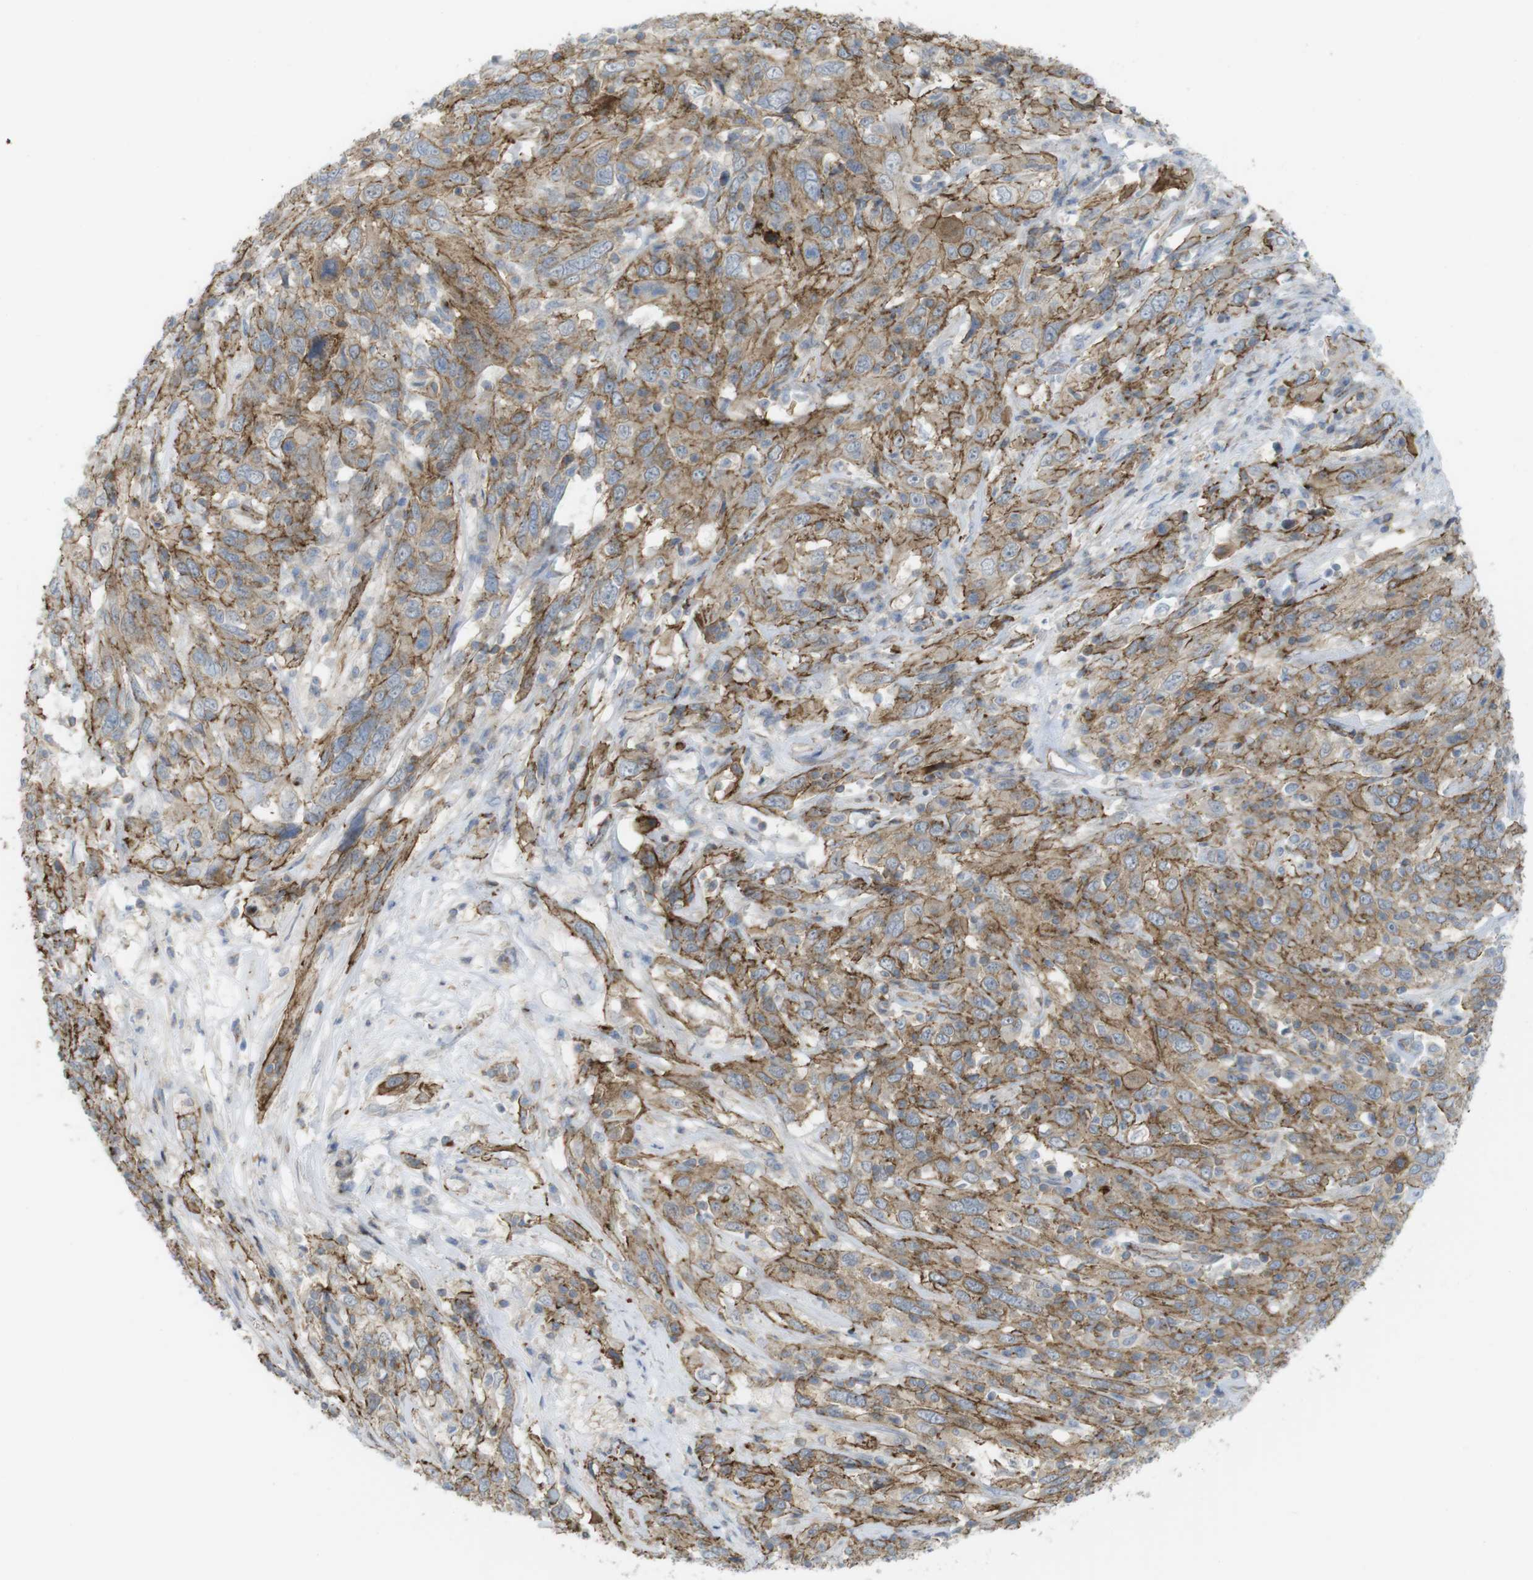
{"staining": {"intensity": "moderate", "quantity": ">75%", "location": "cytoplasmic/membranous"}, "tissue": "cervical cancer", "cell_type": "Tumor cells", "image_type": "cancer", "snomed": [{"axis": "morphology", "description": "Squamous cell carcinoma, NOS"}, {"axis": "topography", "description": "Cervix"}], "caption": "Immunohistochemical staining of cervical cancer exhibits medium levels of moderate cytoplasmic/membranous protein expression in about >75% of tumor cells.", "gene": "PREX2", "patient": {"sex": "female", "age": 46}}